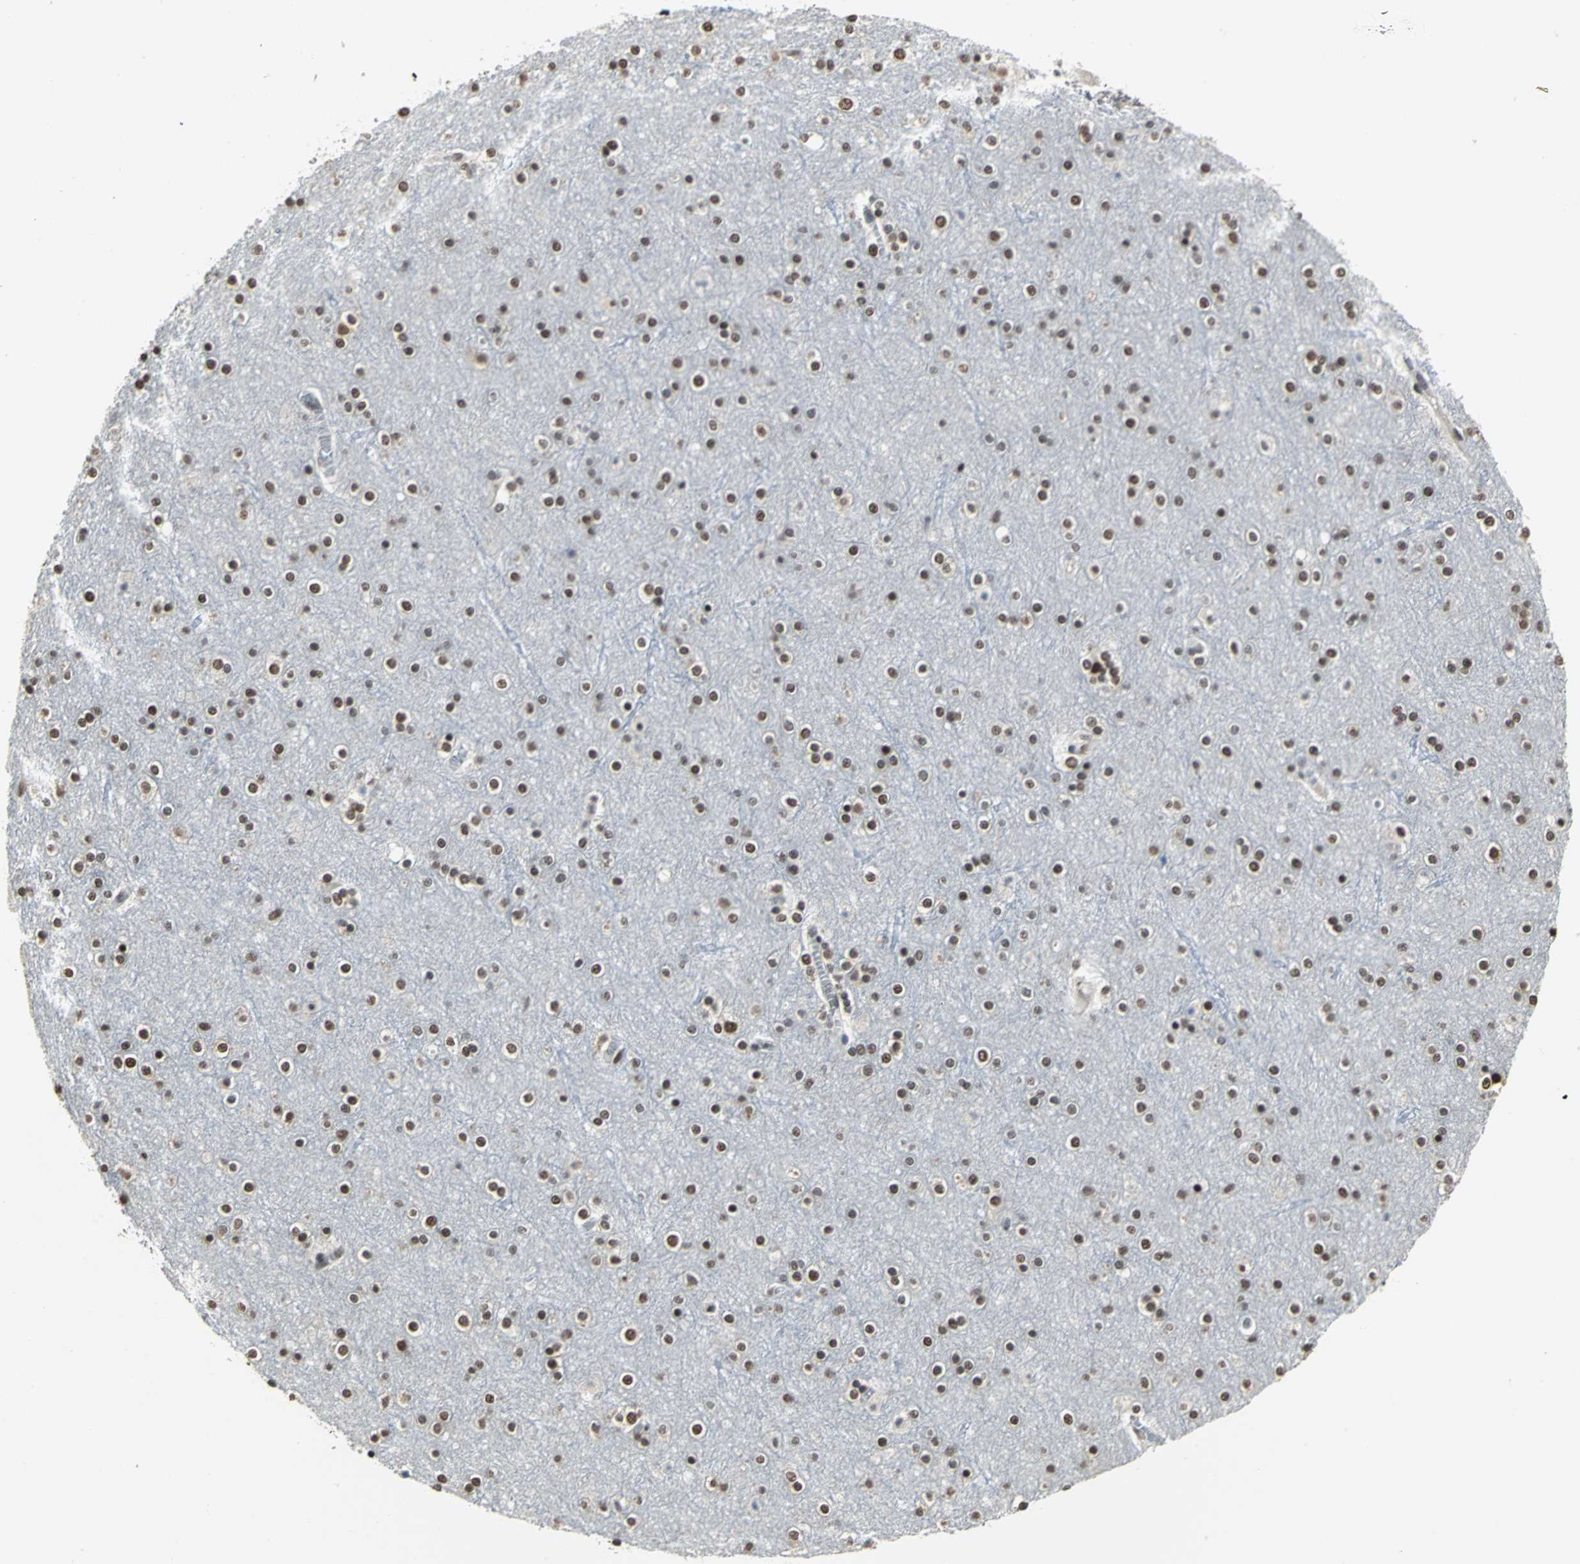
{"staining": {"intensity": "moderate", "quantity": "25%-75%", "location": "nuclear"}, "tissue": "cerebral cortex", "cell_type": "Endothelial cells", "image_type": "normal", "snomed": [{"axis": "morphology", "description": "Normal tissue, NOS"}, {"axis": "topography", "description": "Cerebral cortex"}], "caption": "Immunohistochemistry (DAB (3,3'-diaminobenzidine)) staining of unremarkable cerebral cortex exhibits moderate nuclear protein positivity in approximately 25%-75% of endothelial cells.", "gene": "CCDC88C", "patient": {"sex": "female", "age": 54}}